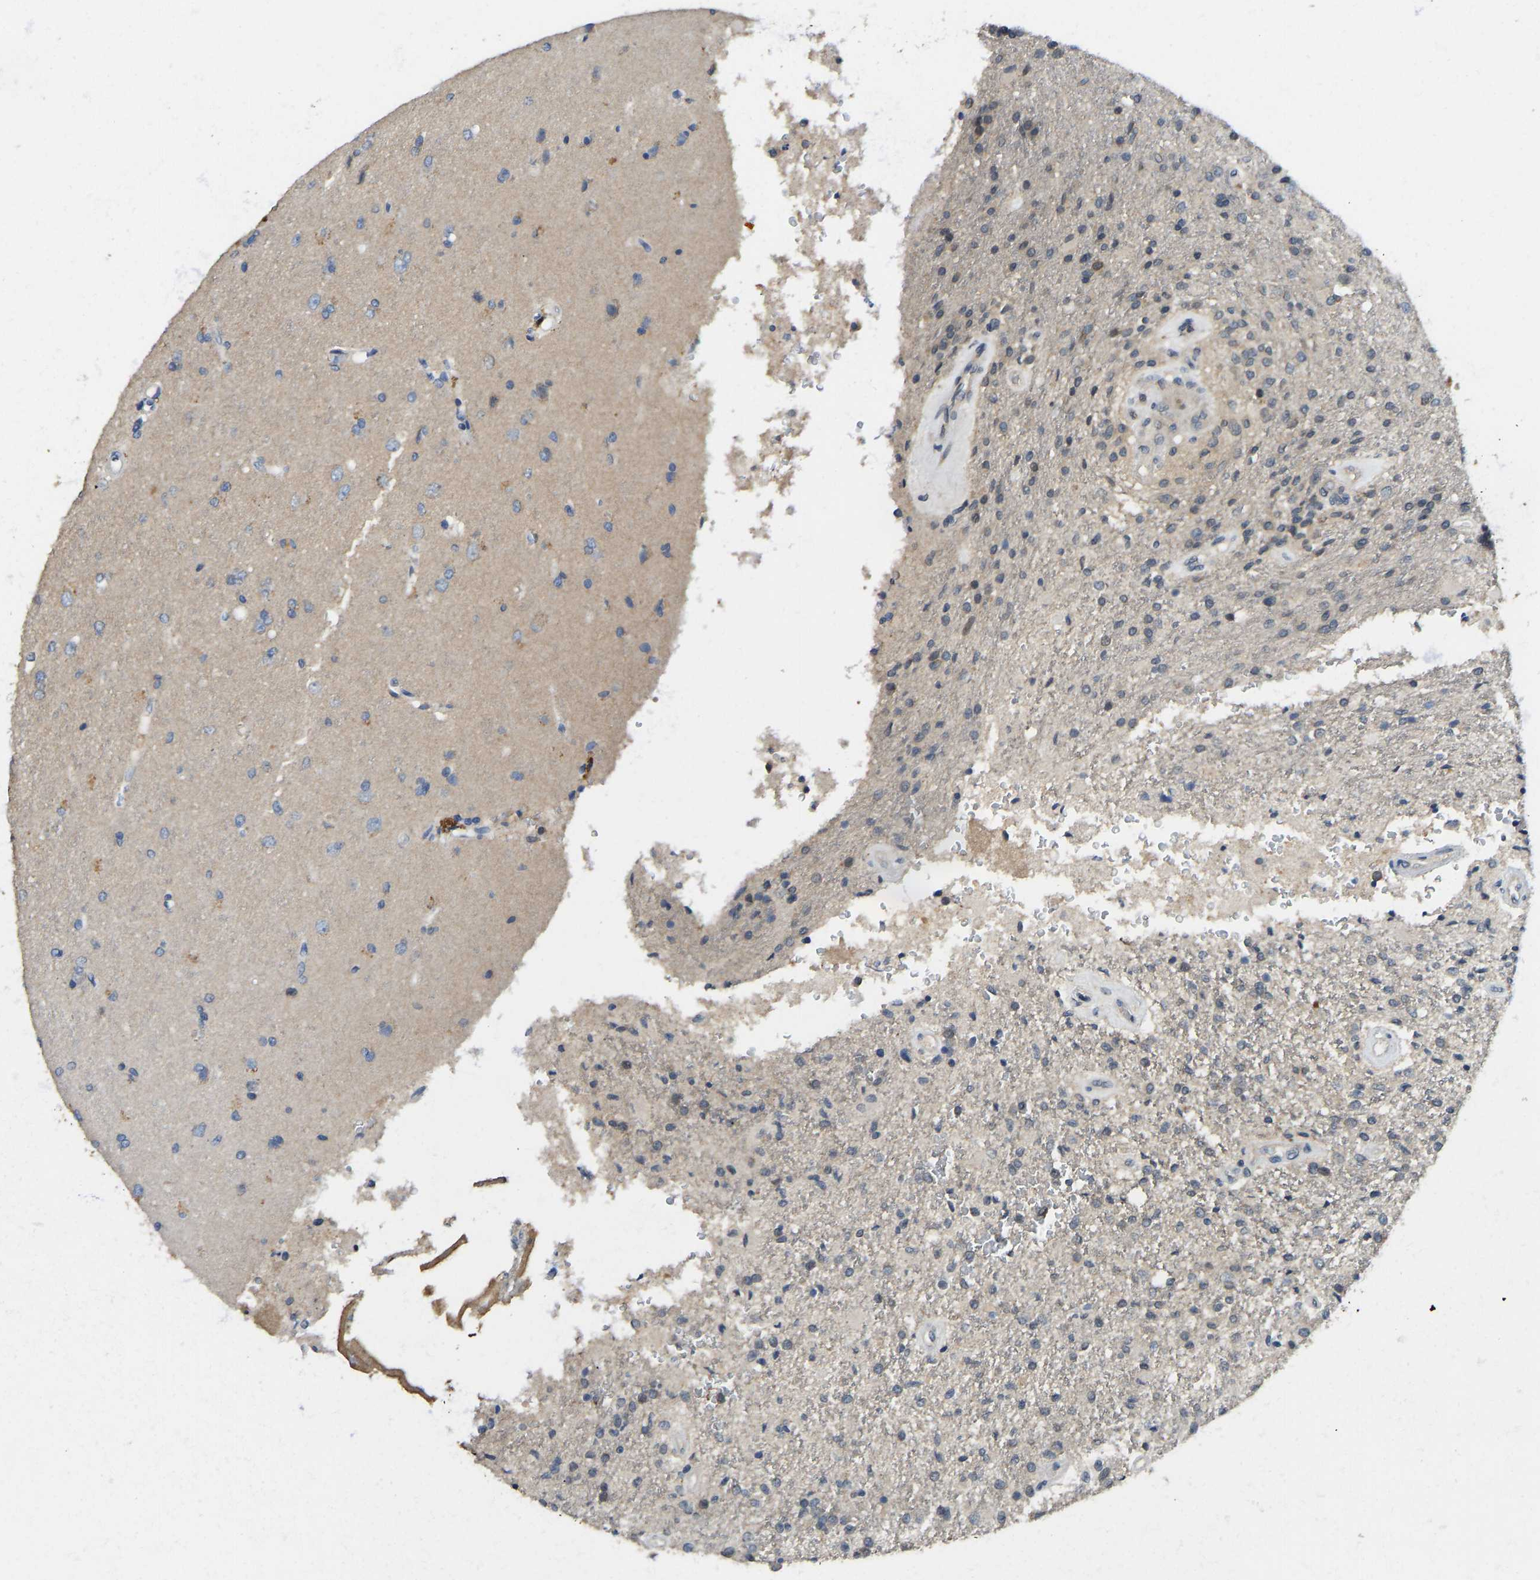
{"staining": {"intensity": "moderate", "quantity": "<25%", "location": "cytoplasmic/membranous"}, "tissue": "glioma", "cell_type": "Tumor cells", "image_type": "cancer", "snomed": [{"axis": "morphology", "description": "Normal tissue, NOS"}, {"axis": "morphology", "description": "Glioma, malignant, High grade"}, {"axis": "topography", "description": "Cerebral cortex"}], "caption": "Immunohistochemical staining of glioma shows low levels of moderate cytoplasmic/membranous protein staining in about <25% of tumor cells.", "gene": "NDRG3", "patient": {"sex": "male", "age": 77}}